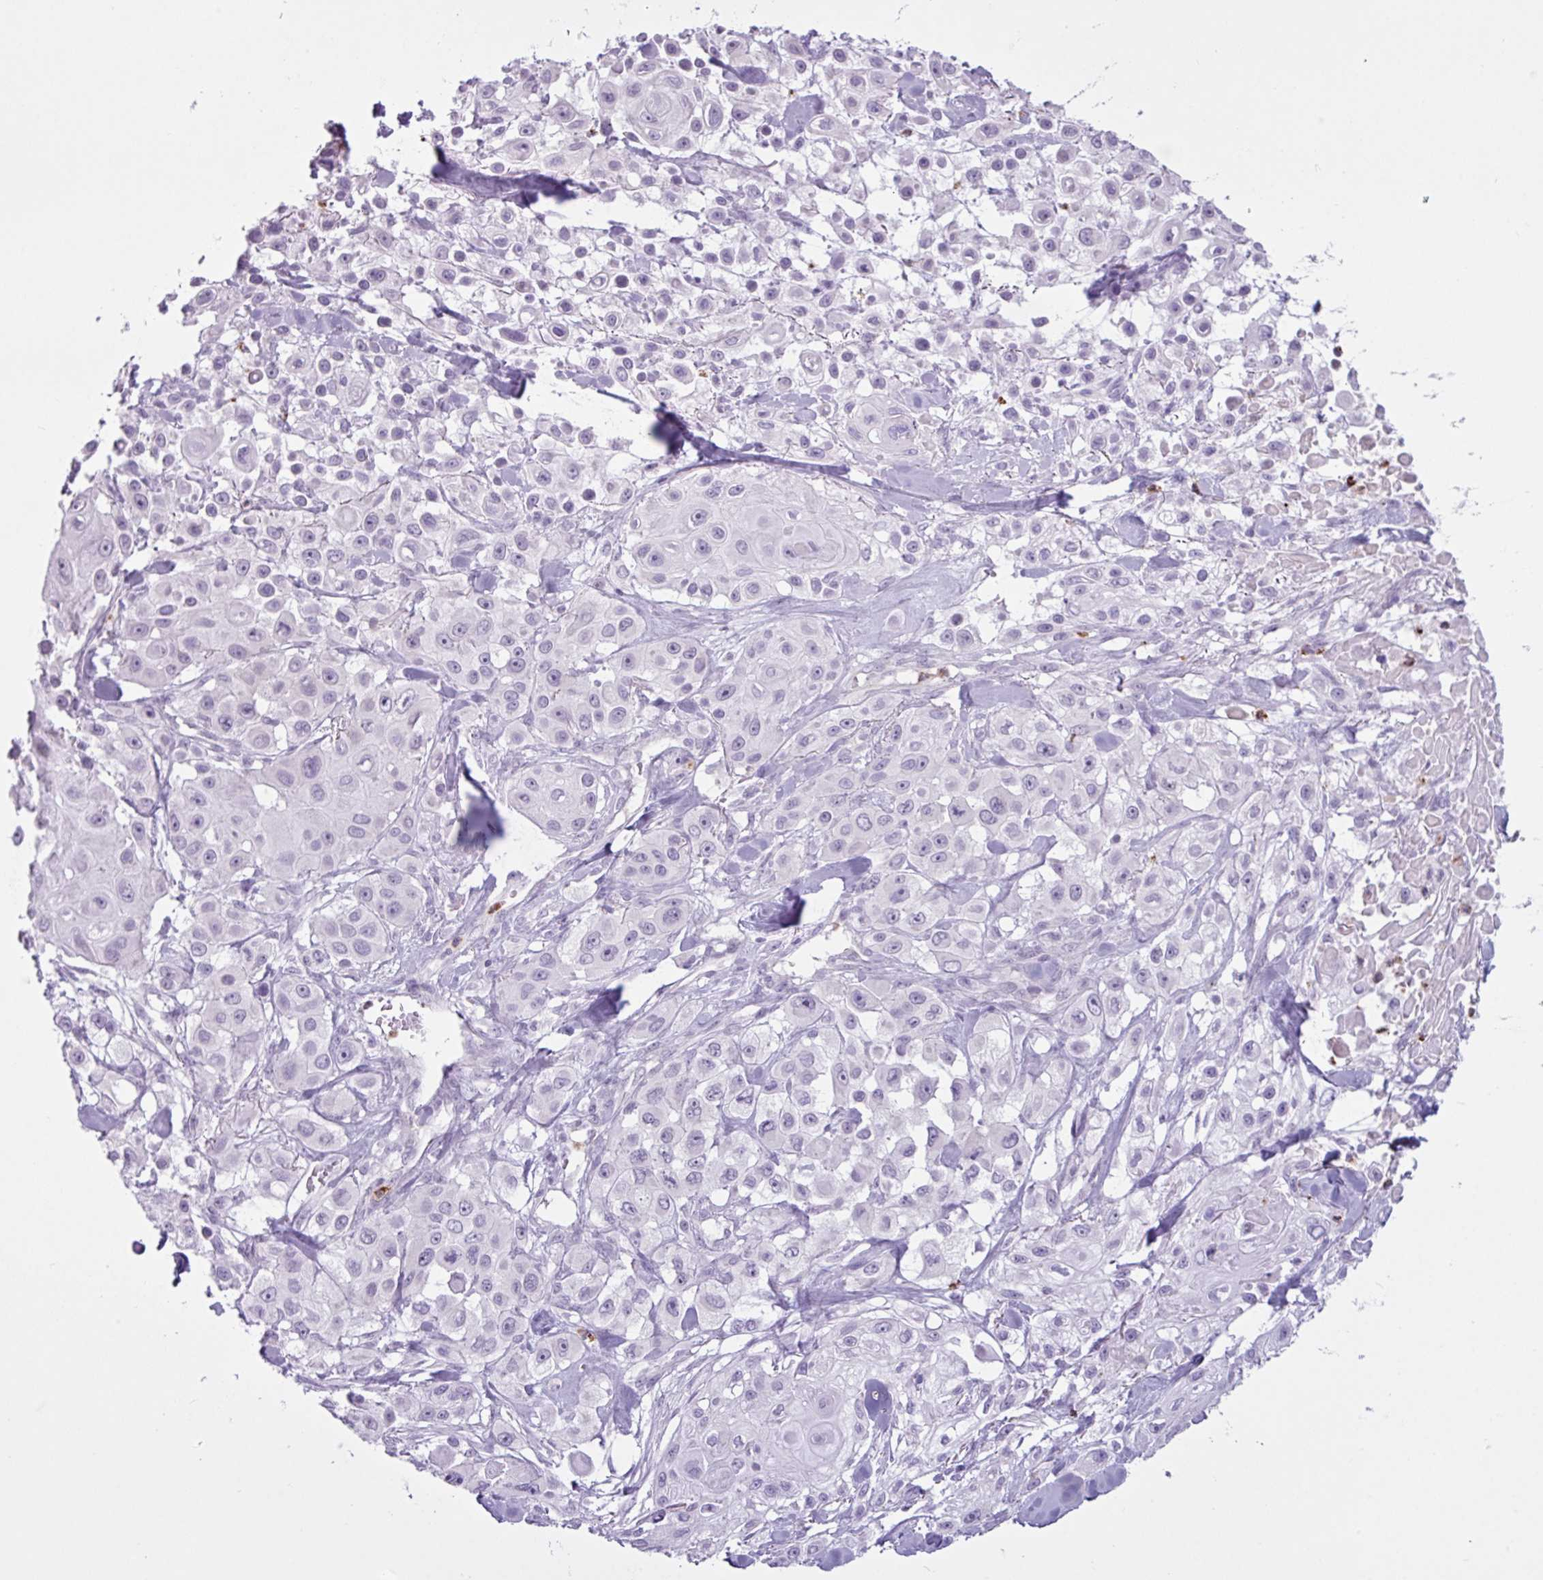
{"staining": {"intensity": "negative", "quantity": "none", "location": "none"}, "tissue": "skin cancer", "cell_type": "Tumor cells", "image_type": "cancer", "snomed": [{"axis": "morphology", "description": "Squamous cell carcinoma, NOS"}, {"axis": "topography", "description": "Skin"}], "caption": "IHC histopathology image of human squamous cell carcinoma (skin) stained for a protein (brown), which displays no staining in tumor cells.", "gene": "TMEM178A", "patient": {"sex": "male", "age": 63}}